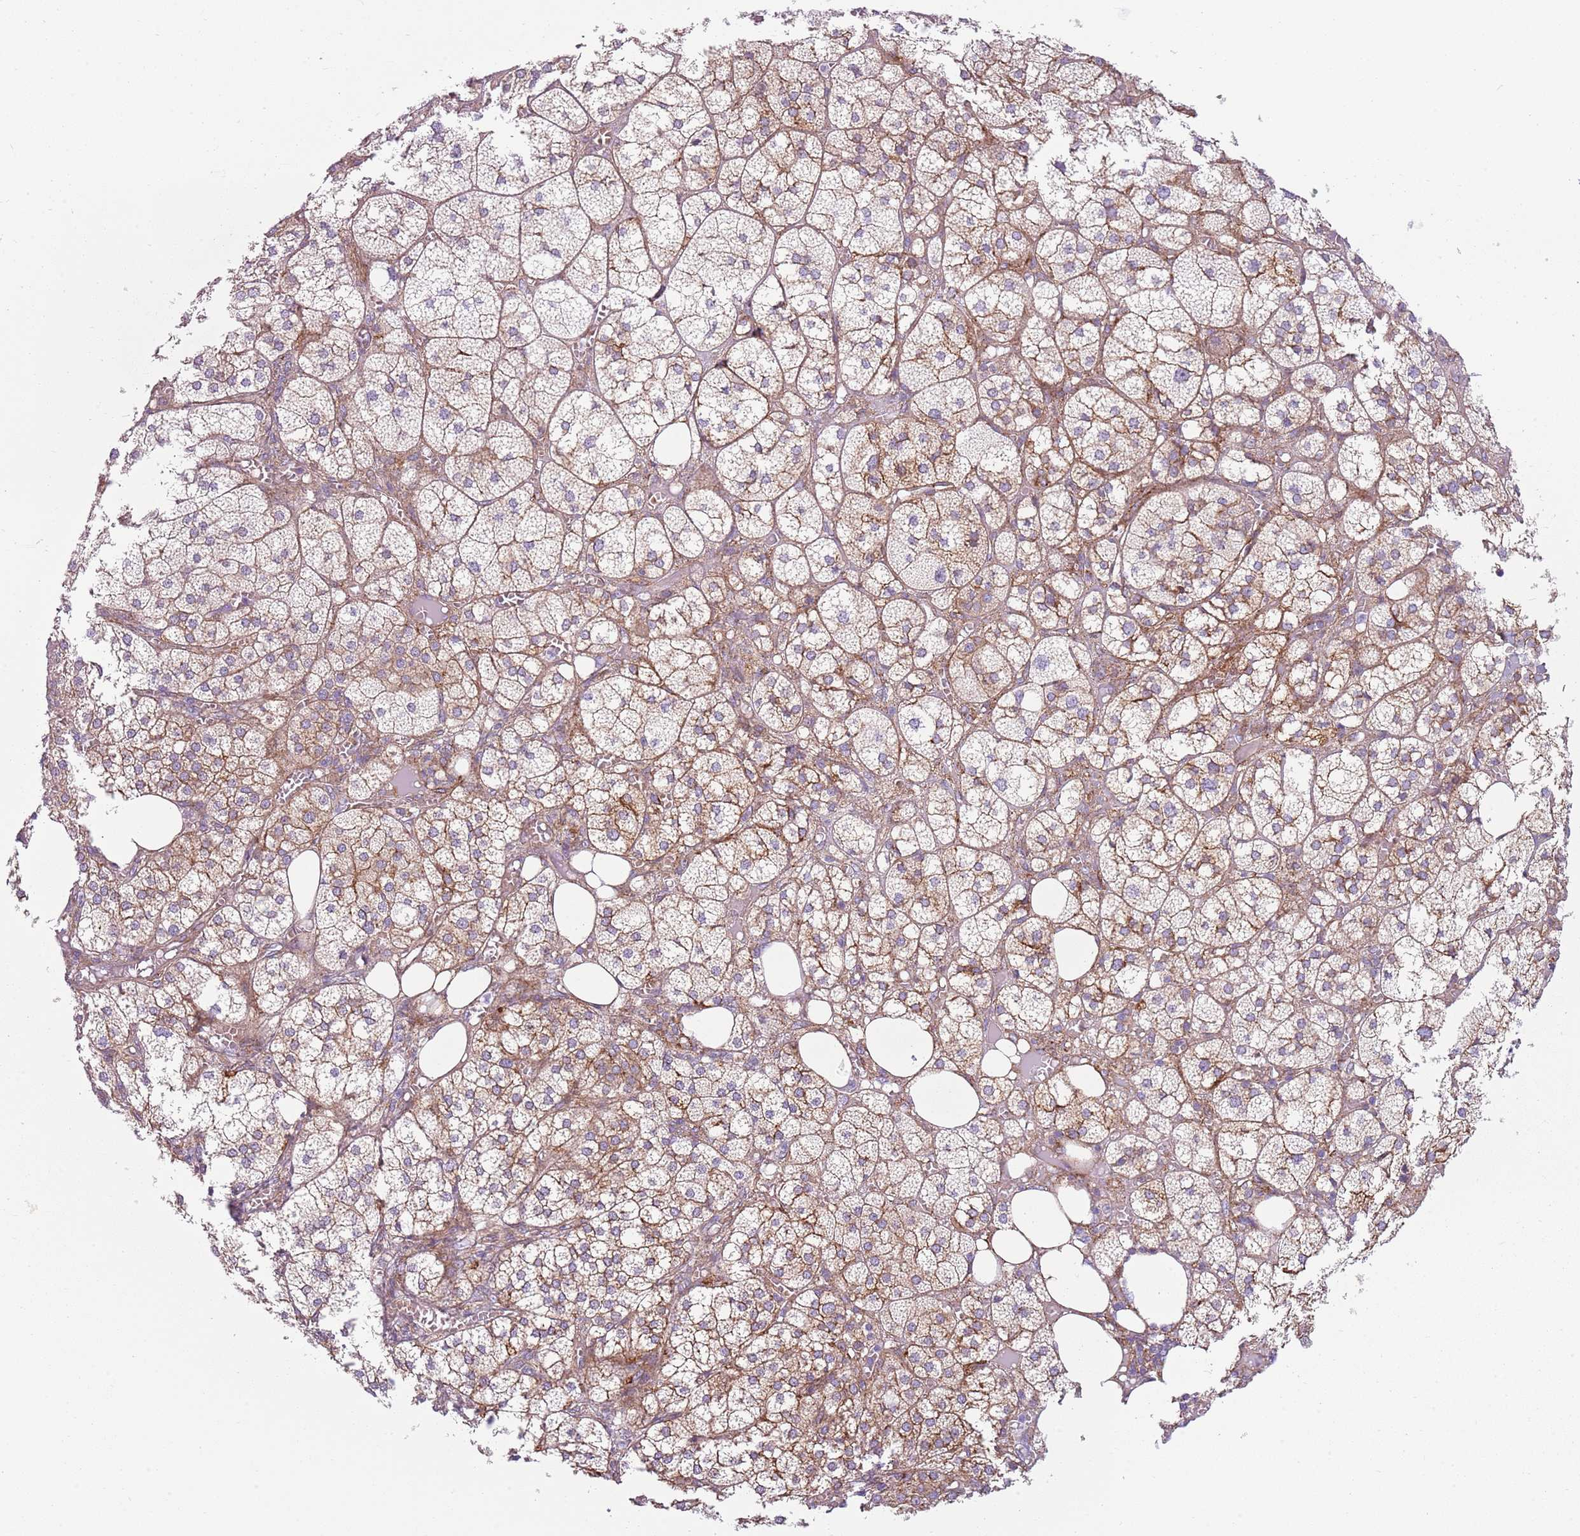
{"staining": {"intensity": "moderate", "quantity": ">75%", "location": "cytoplasmic/membranous"}, "tissue": "adrenal gland", "cell_type": "Glandular cells", "image_type": "normal", "snomed": [{"axis": "morphology", "description": "Normal tissue, NOS"}, {"axis": "topography", "description": "Adrenal gland"}], "caption": "Immunohistochemical staining of unremarkable adrenal gland exhibits moderate cytoplasmic/membranous protein staining in approximately >75% of glandular cells.", "gene": "SNX1", "patient": {"sex": "female", "age": 61}}